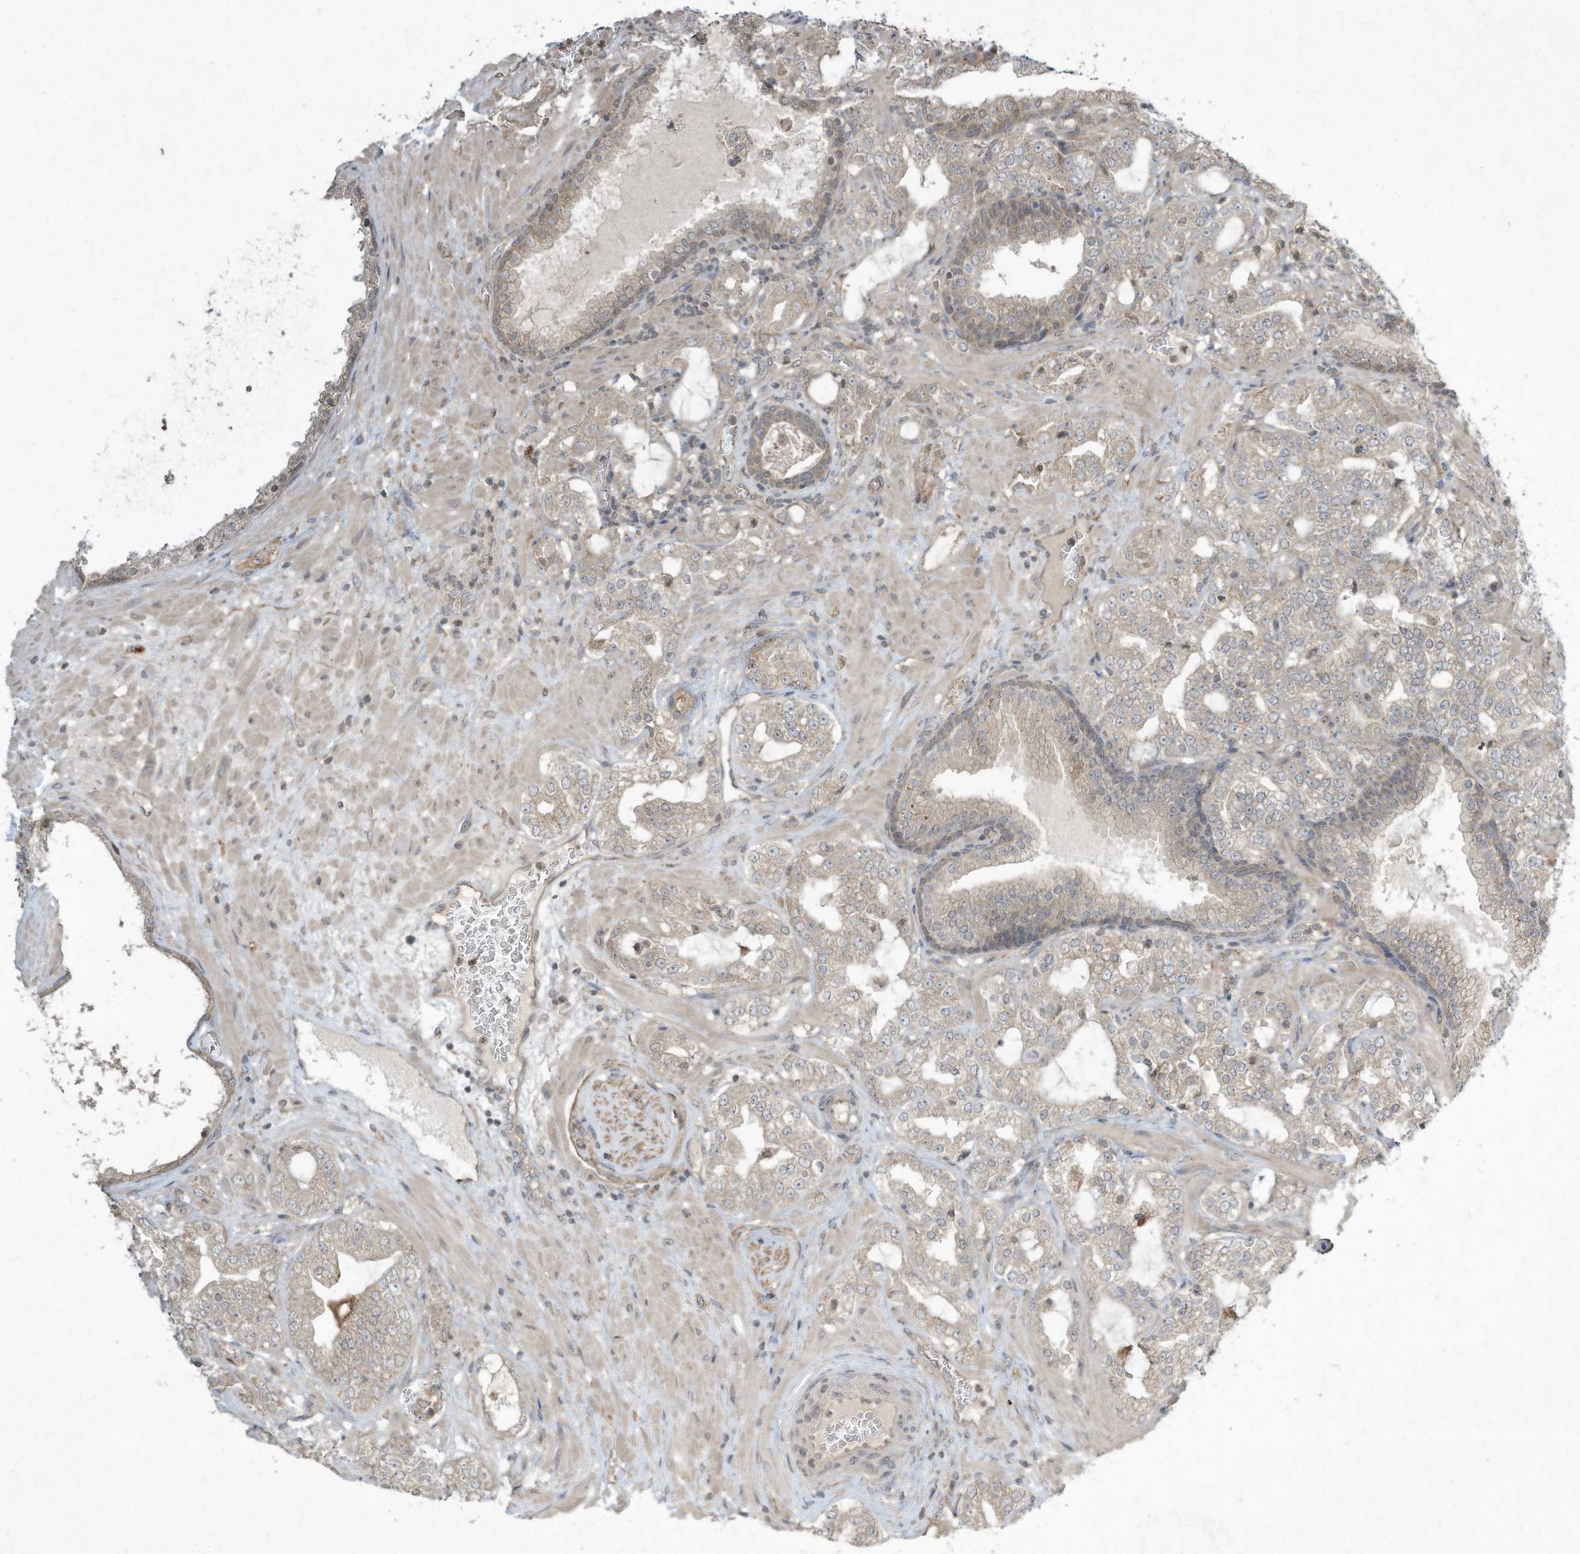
{"staining": {"intensity": "weak", "quantity": "25%-75%", "location": "cytoplasmic/membranous"}, "tissue": "prostate cancer", "cell_type": "Tumor cells", "image_type": "cancer", "snomed": [{"axis": "morphology", "description": "Adenocarcinoma, High grade"}, {"axis": "topography", "description": "Prostate"}], "caption": "IHC staining of prostate cancer, which reveals low levels of weak cytoplasmic/membranous staining in about 25%-75% of tumor cells indicating weak cytoplasmic/membranous protein positivity. The staining was performed using DAB (brown) for protein detection and nuclei were counterstained in hematoxylin (blue).", "gene": "MATN2", "patient": {"sex": "male", "age": 64}}